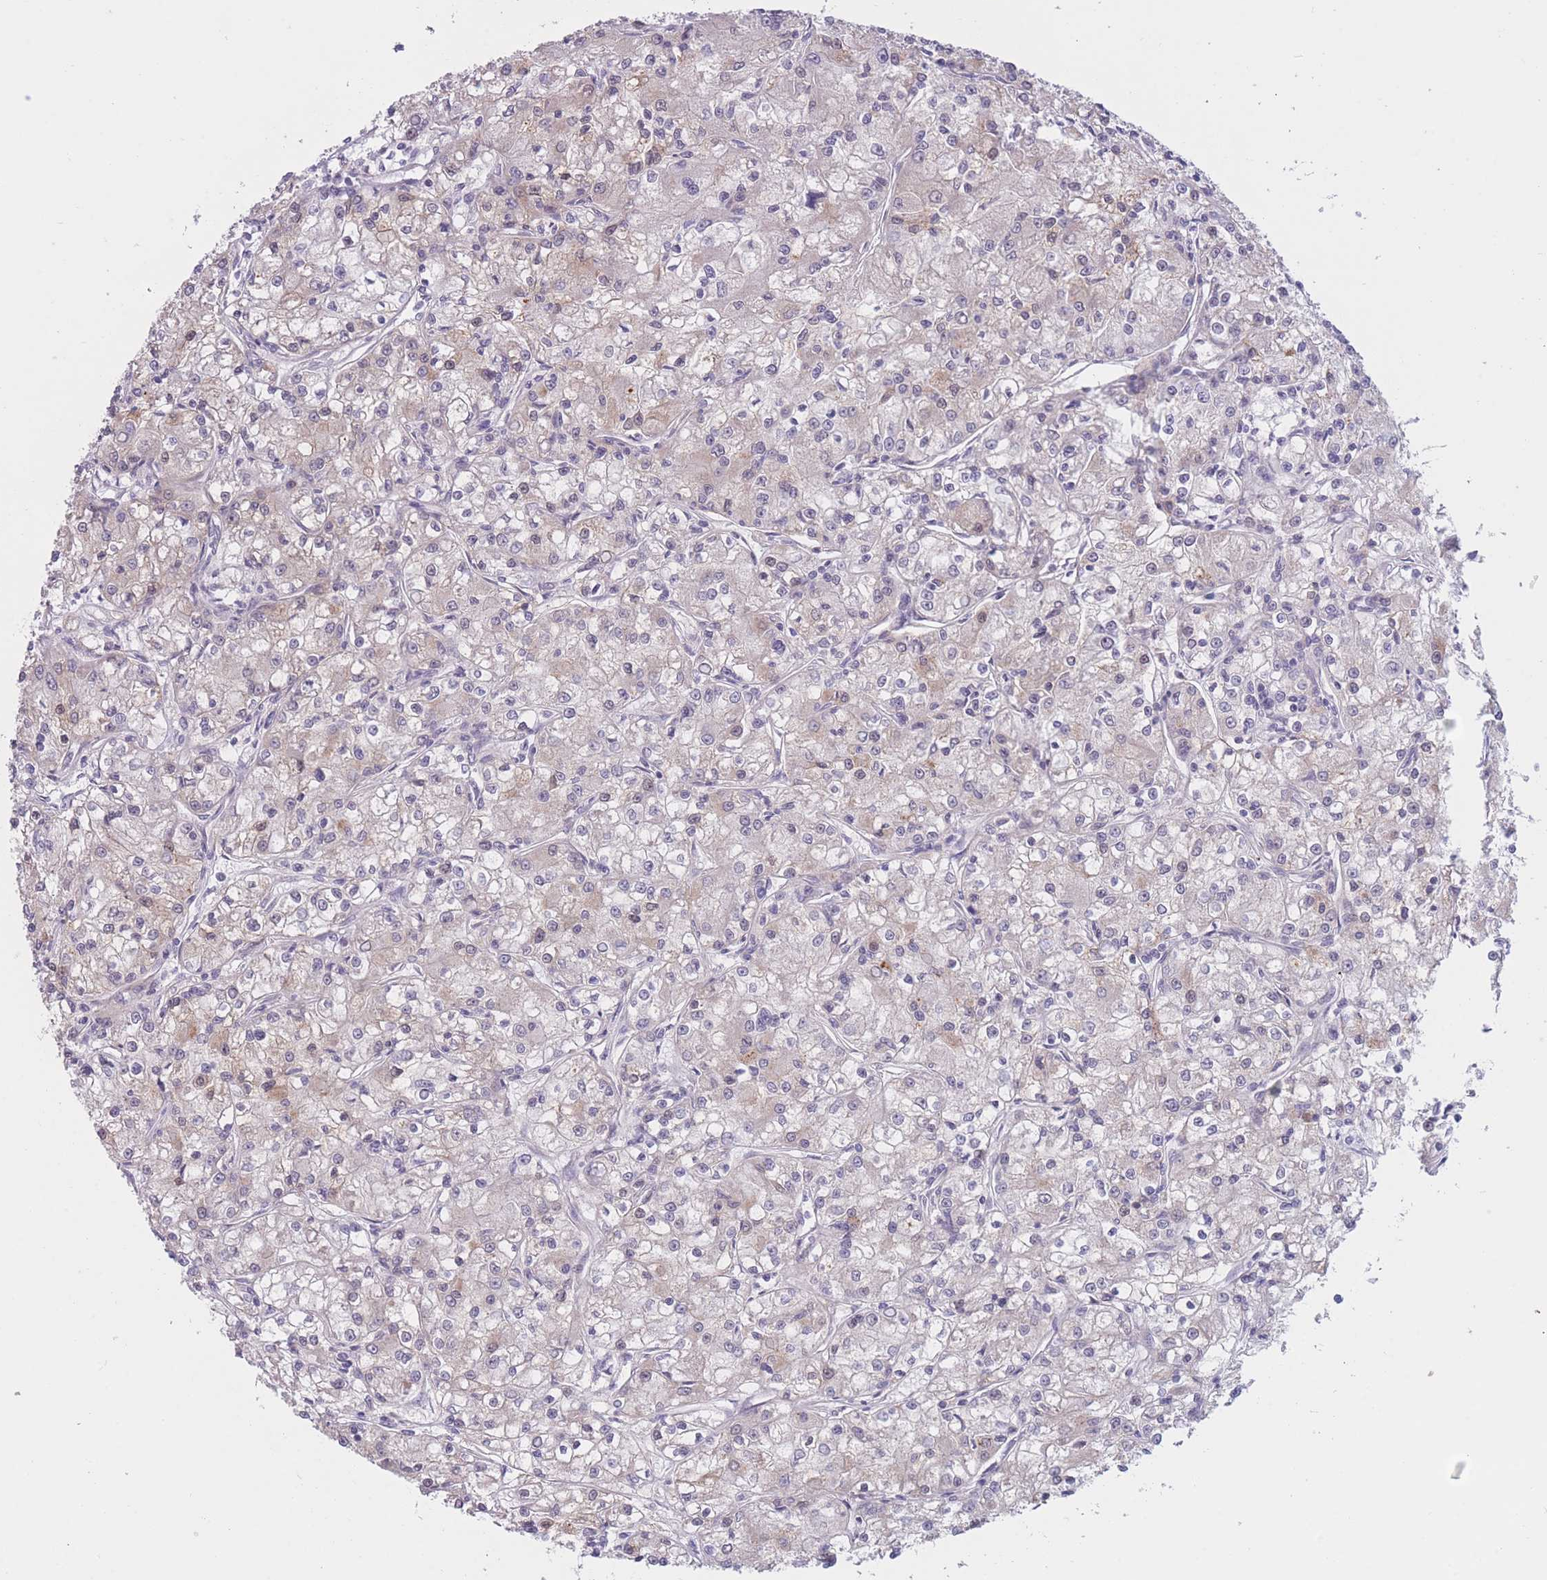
{"staining": {"intensity": "negative", "quantity": "none", "location": "none"}, "tissue": "renal cancer", "cell_type": "Tumor cells", "image_type": "cancer", "snomed": [{"axis": "morphology", "description": "Adenocarcinoma, NOS"}, {"axis": "topography", "description": "Kidney"}], "caption": "DAB immunohistochemical staining of human renal cancer displays no significant staining in tumor cells.", "gene": "COL27A1", "patient": {"sex": "female", "age": 59}}